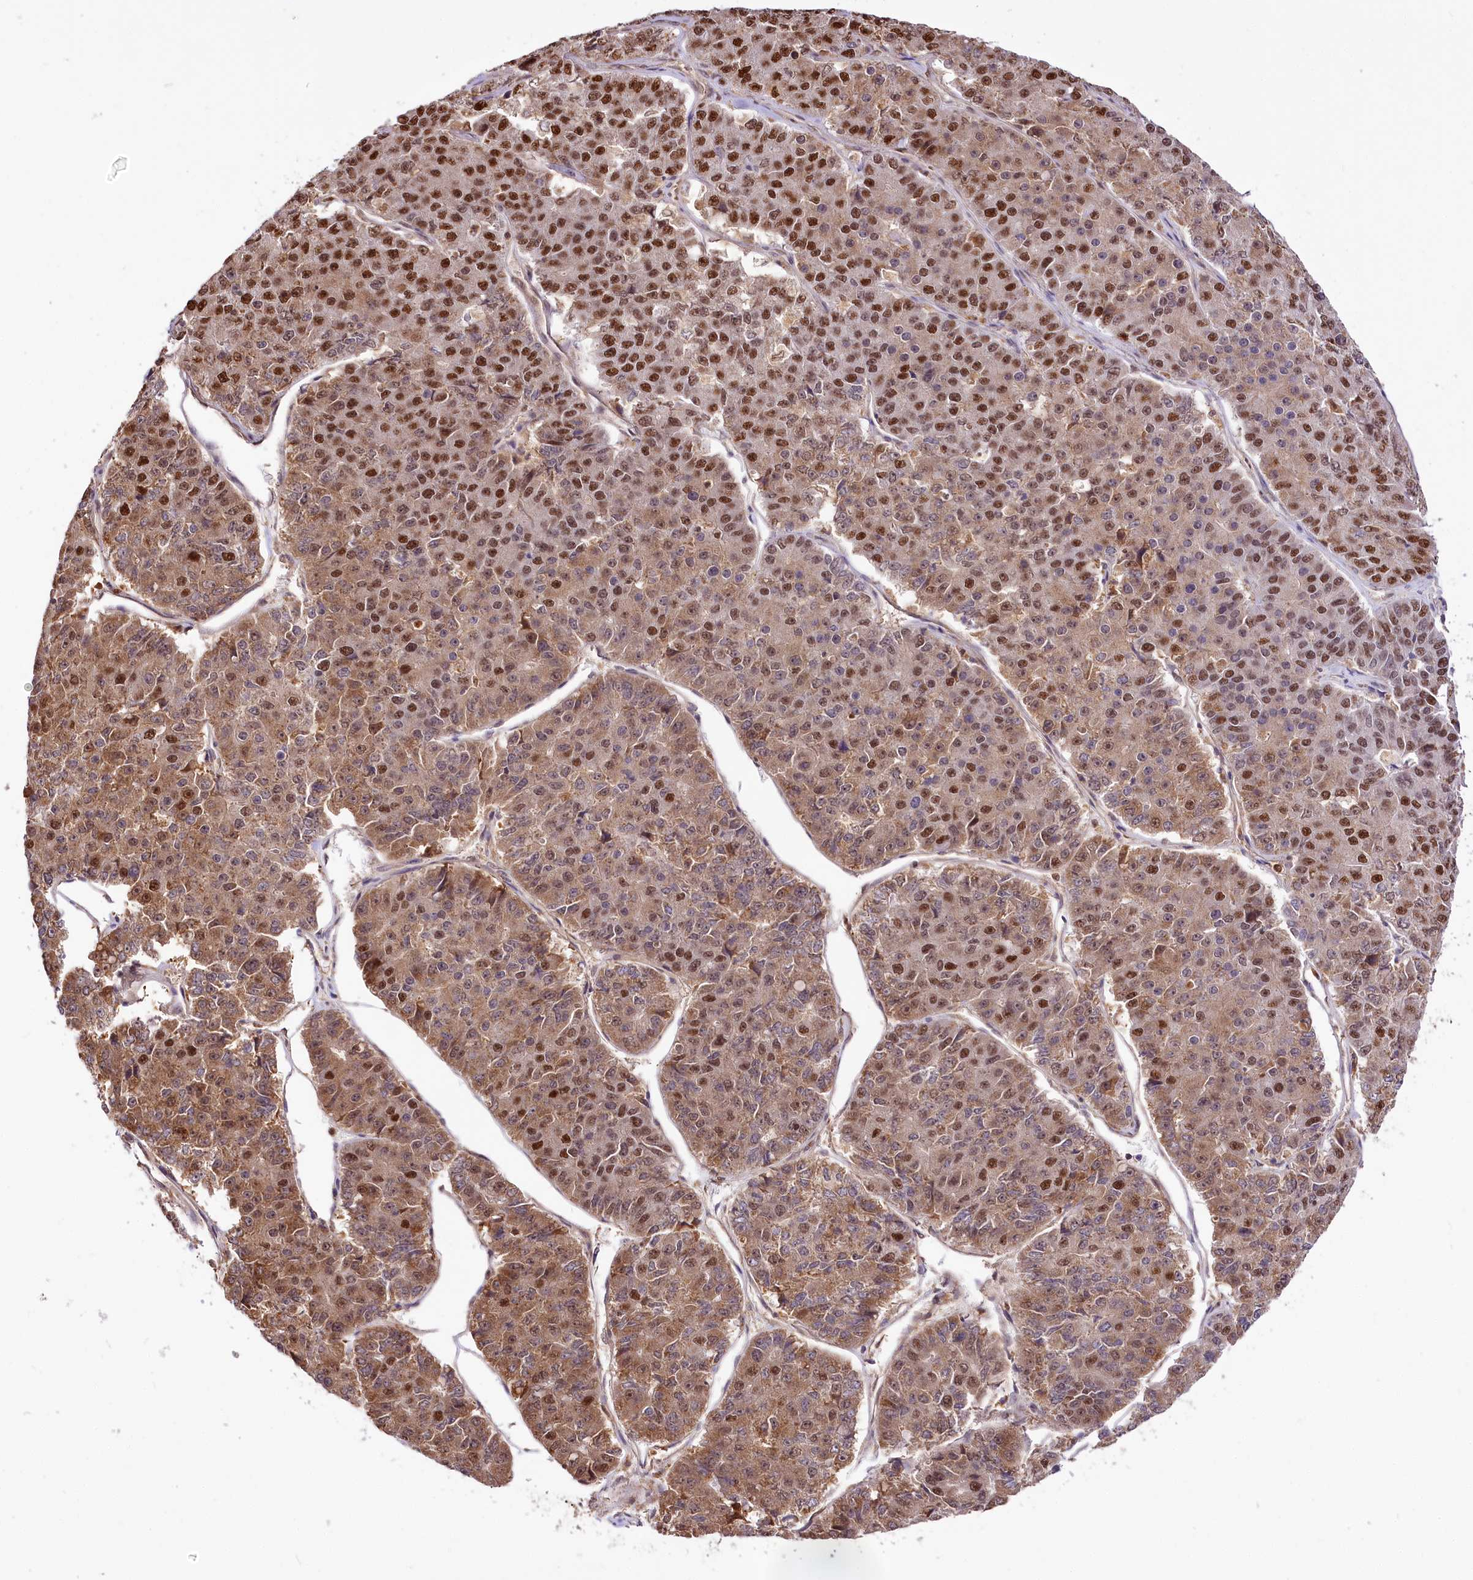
{"staining": {"intensity": "moderate", "quantity": ">75%", "location": "cytoplasmic/membranous,nuclear"}, "tissue": "pancreatic cancer", "cell_type": "Tumor cells", "image_type": "cancer", "snomed": [{"axis": "morphology", "description": "Adenocarcinoma, NOS"}, {"axis": "topography", "description": "Pancreas"}], "caption": "Pancreatic adenocarcinoma was stained to show a protein in brown. There is medium levels of moderate cytoplasmic/membranous and nuclear staining in approximately >75% of tumor cells.", "gene": "GNL3L", "patient": {"sex": "male", "age": 50}}